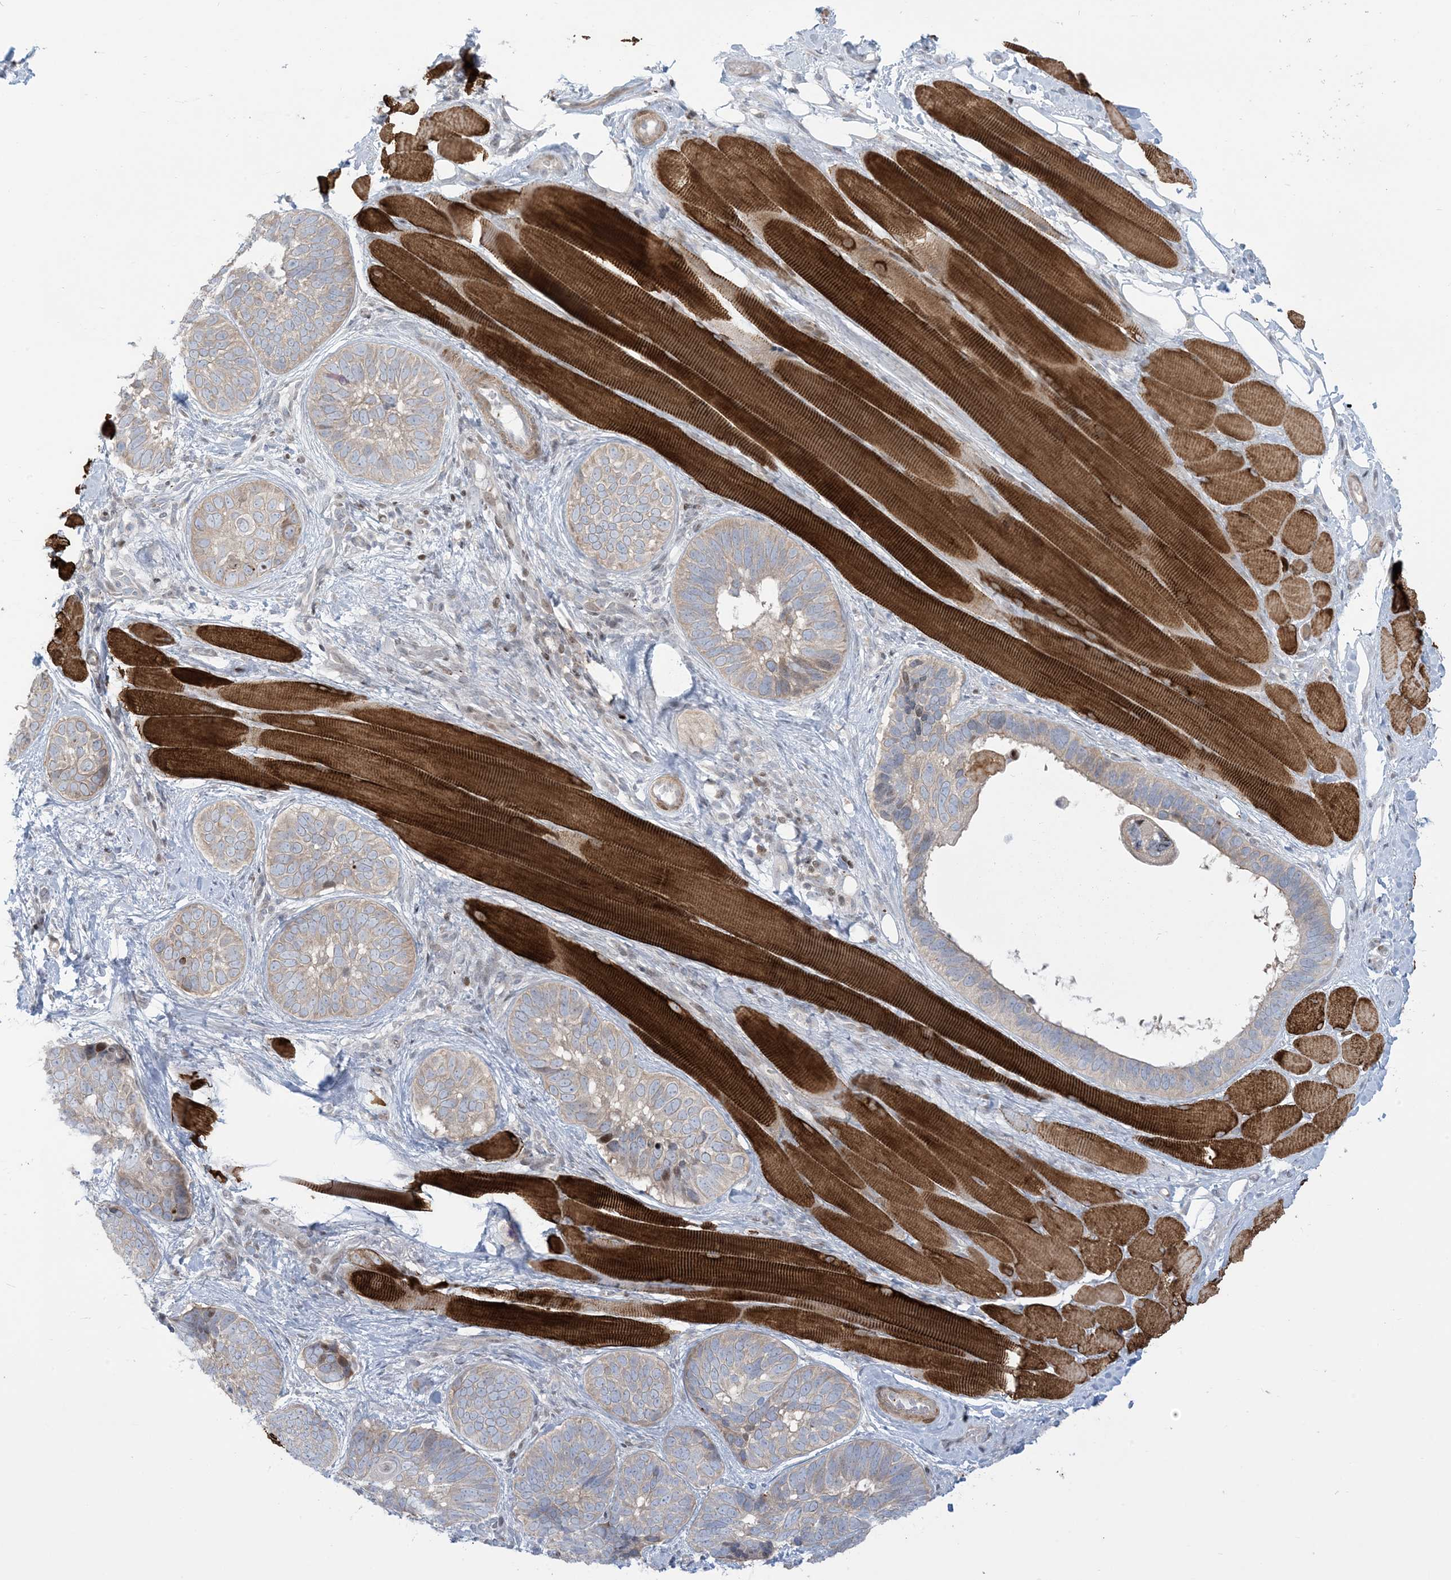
{"staining": {"intensity": "weak", "quantity": "<25%", "location": "cytoplasmic/membranous"}, "tissue": "skin cancer", "cell_type": "Tumor cells", "image_type": "cancer", "snomed": [{"axis": "morphology", "description": "Basal cell carcinoma"}, {"axis": "topography", "description": "Skin"}], "caption": "Immunohistochemistry micrograph of neoplastic tissue: human basal cell carcinoma (skin) stained with DAB (3,3'-diaminobenzidine) demonstrates no significant protein expression in tumor cells.", "gene": "AFTPH", "patient": {"sex": "male", "age": 62}}